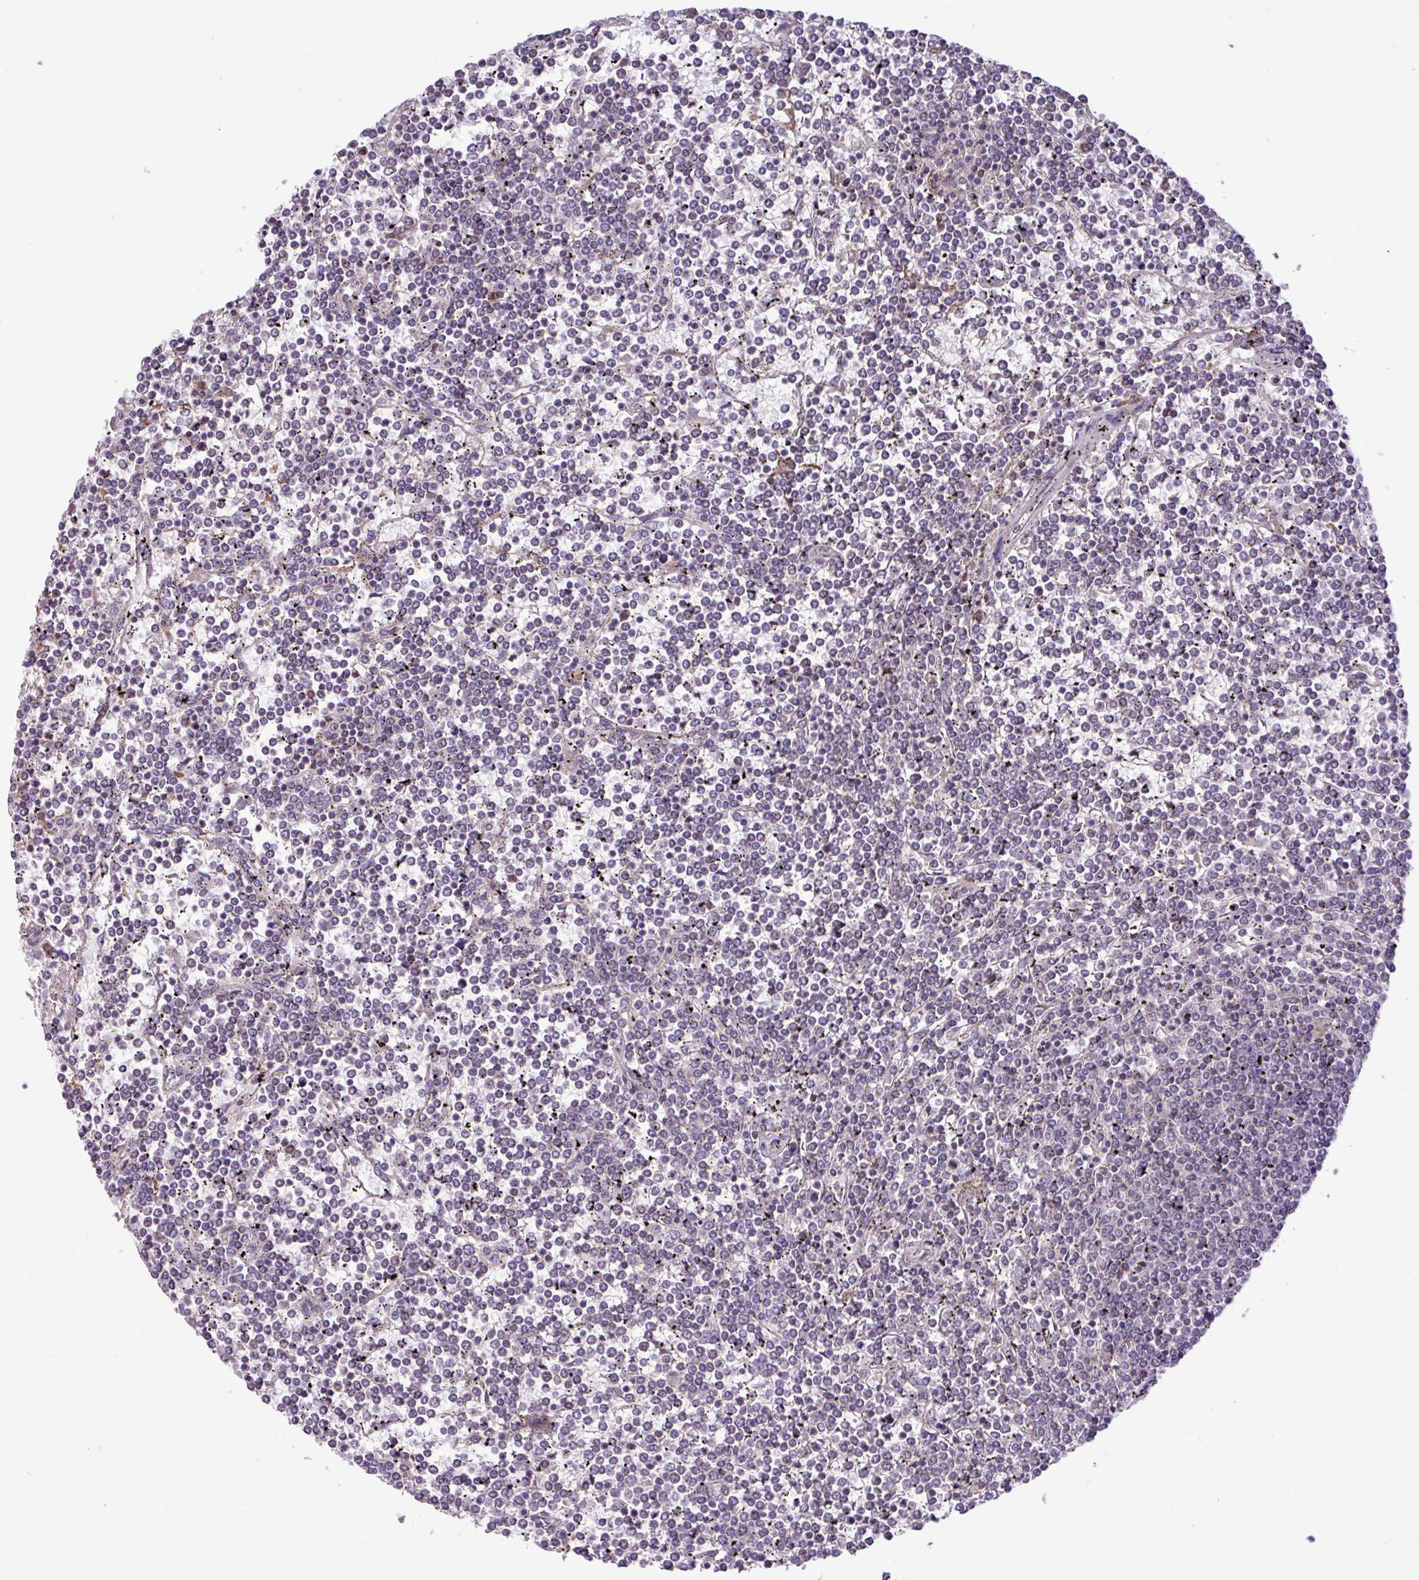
{"staining": {"intensity": "negative", "quantity": "none", "location": "none"}, "tissue": "lymphoma", "cell_type": "Tumor cells", "image_type": "cancer", "snomed": [{"axis": "morphology", "description": "Malignant lymphoma, non-Hodgkin's type, Low grade"}, {"axis": "topography", "description": "Spleen"}], "caption": "A histopathology image of human lymphoma is negative for staining in tumor cells.", "gene": "ARHGEF25", "patient": {"sex": "female", "age": 19}}